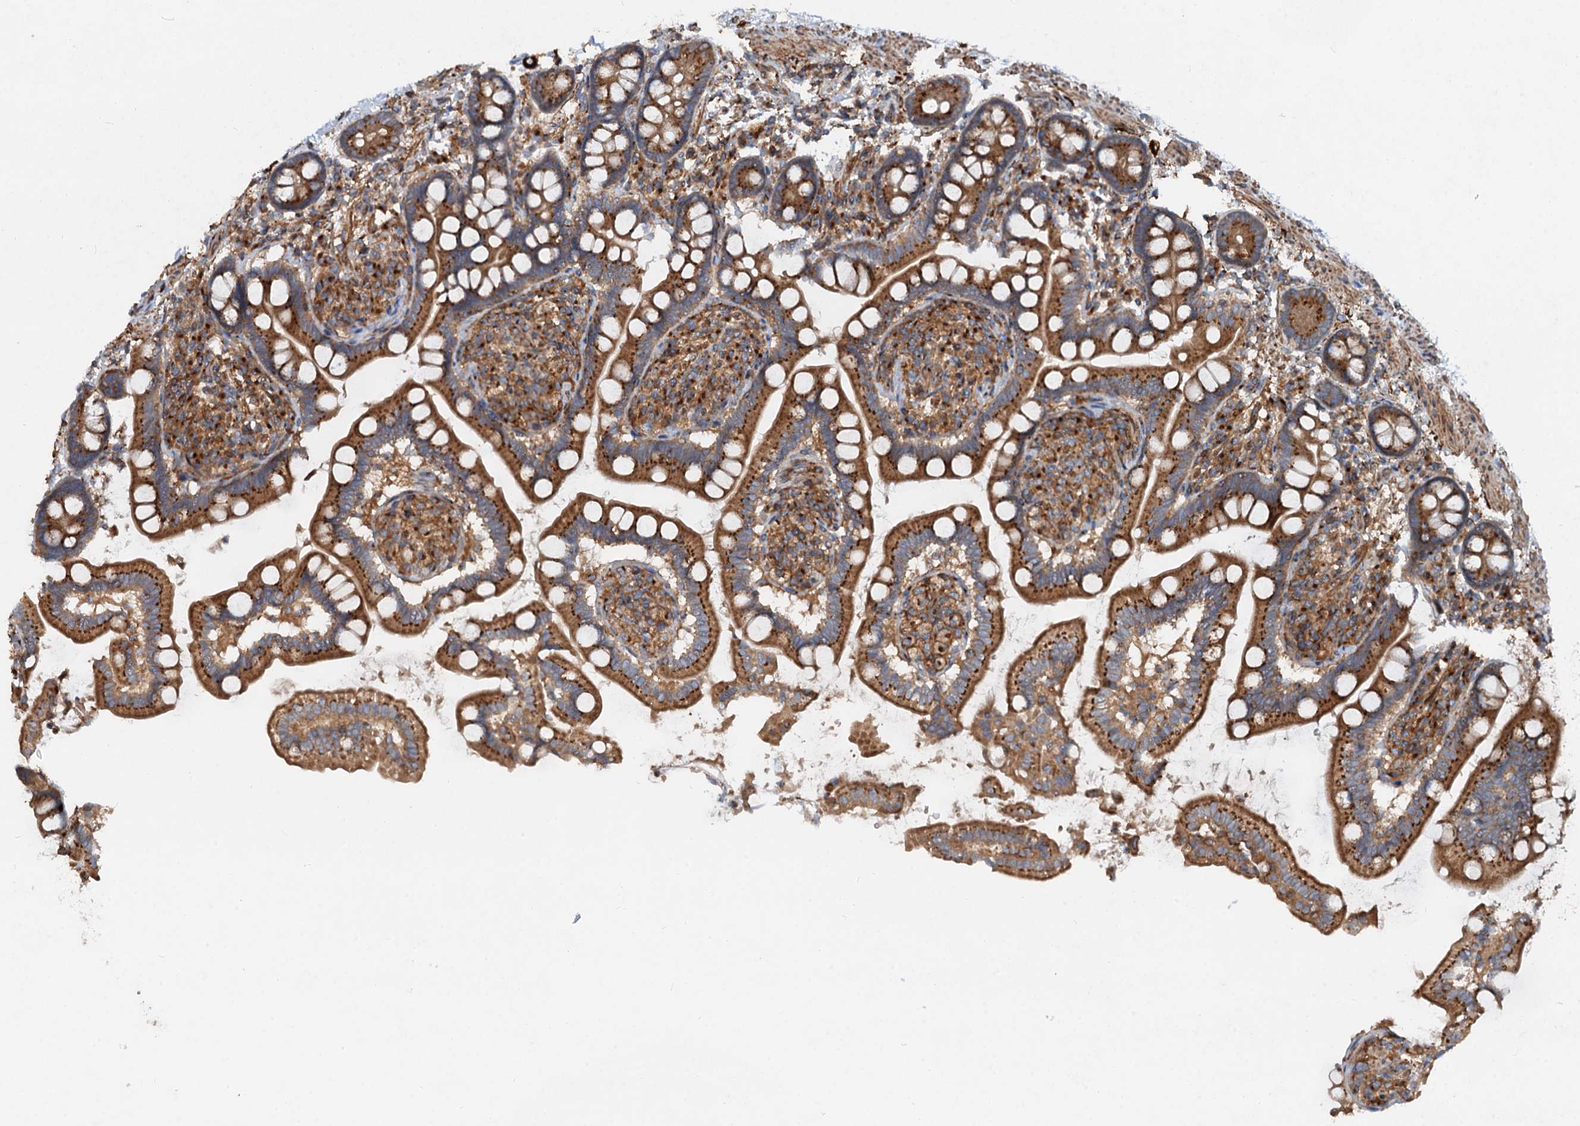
{"staining": {"intensity": "moderate", "quantity": ">75%", "location": "cytoplasmic/membranous"}, "tissue": "small intestine", "cell_type": "Glandular cells", "image_type": "normal", "snomed": [{"axis": "morphology", "description": "Normal tissue, NOS"}, {"axis": "topography", "description": "Small intestine"}], "caption": "Protein expression analysis of benign human small intestine reveals moderate cytoplasmic/membranous positivity in about >75% of glandular cells. Immunohistochemistry (ihc) stains the protein of interest in brown and the nuclei are stained blue.", "gene": "ANKRD26", "patient": {"sex": "female", "age": 64}}